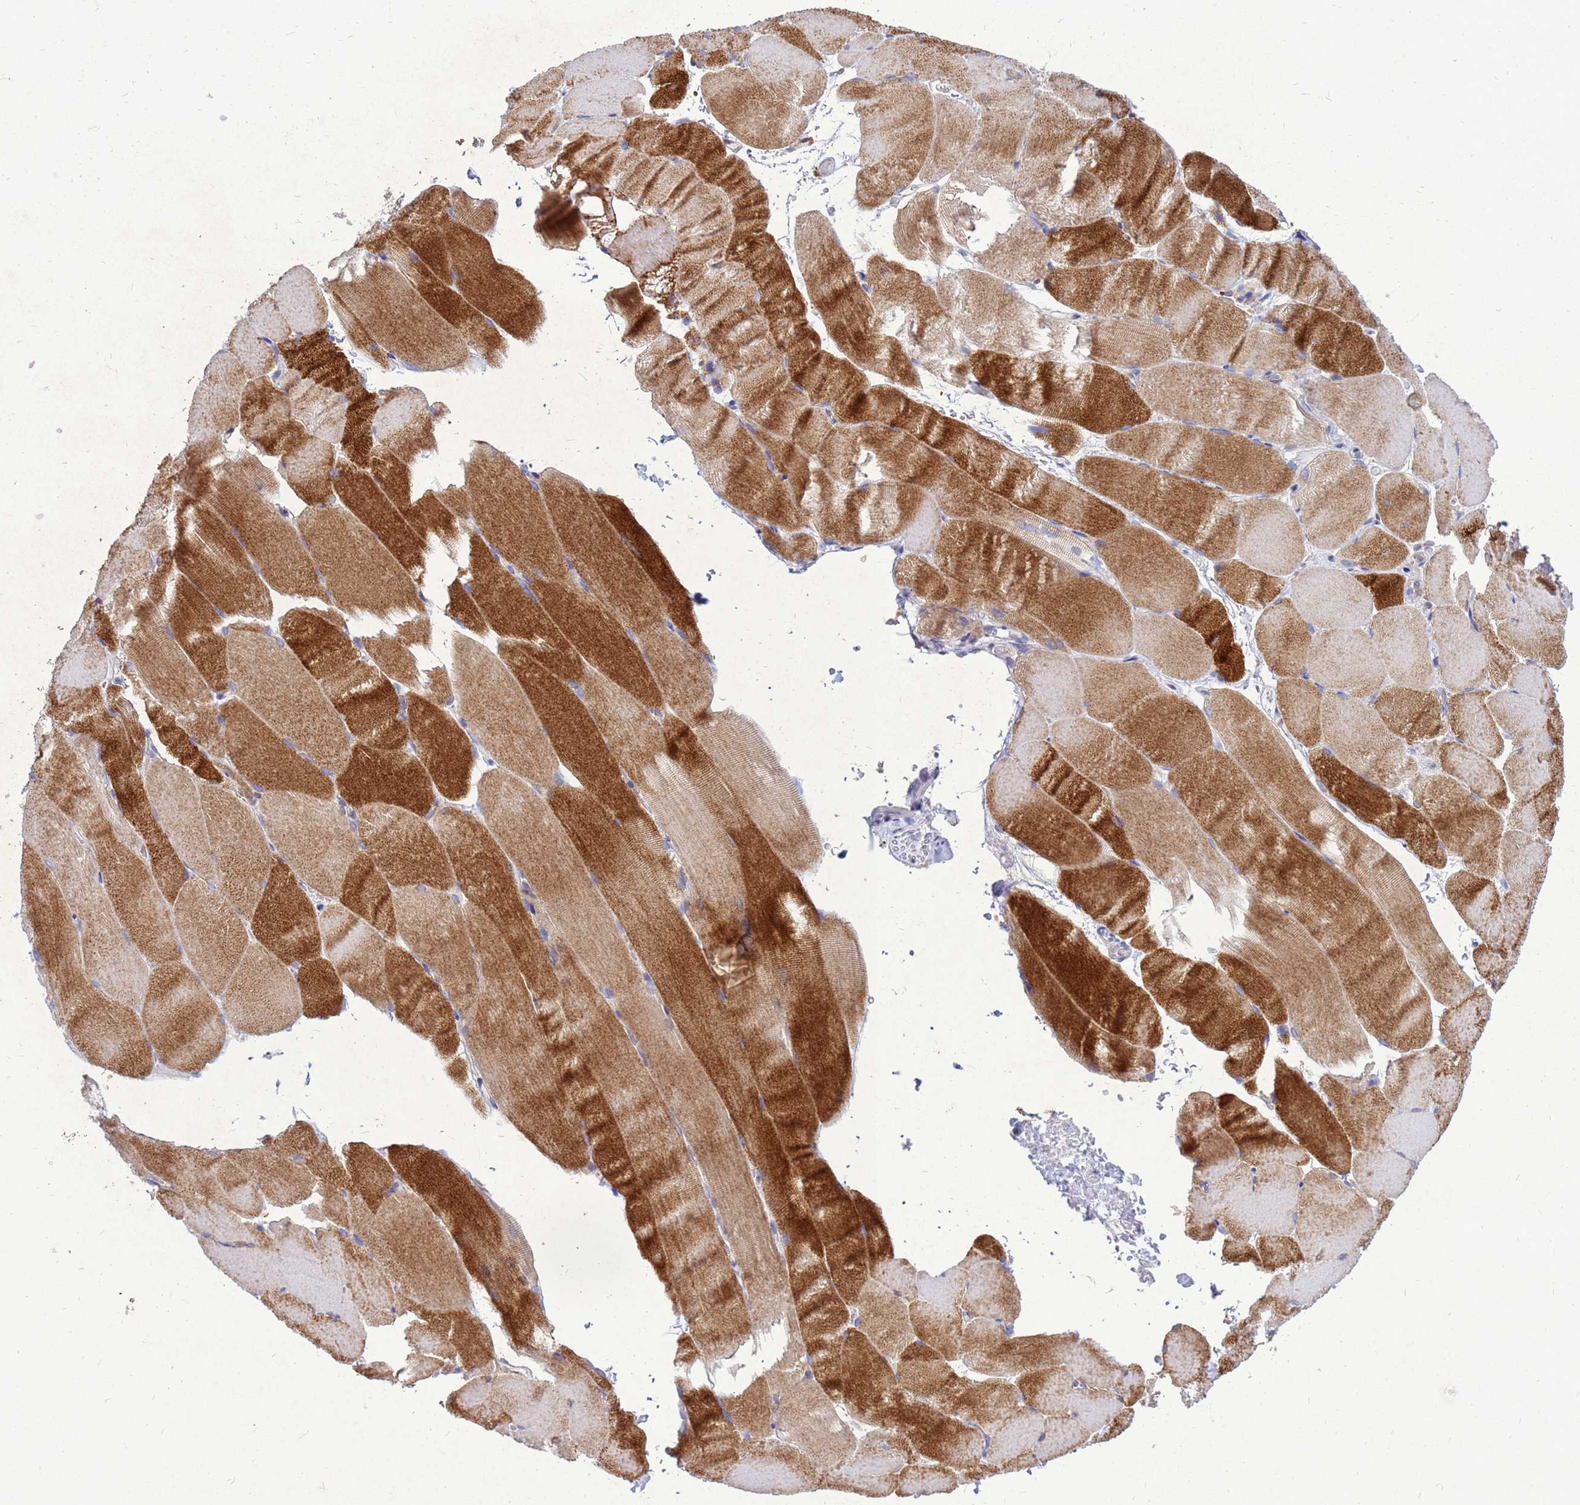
{"staining": {"intensity": "moderate", "quantity": ">75%", "location": "cytoplasmic/membranous"}, "tissue": "skeletal muscle", "cell_type": "Myocytes", "image_type": "normal", "snomed": [{"axis": "morphology", "description": "Normal tissue, NOS"}, {"axis": "topography", "description": "Skeletal muscle"}, {"axis": "topography", "description": "Parathyroid gland"}], "caption": "A micrograph of skeletal muscle stained for a protein exhibits moderate cytoplasmic/membranous brown staining in myocytes. The staining was performed using DAB (3,3'-diaminobenzidine), with brown indicating positive protein expression. Nuclei are stained blue with hematoxylin.", "gene": "AKR1C1", "patient": {"sex": "female", "age": 37}}